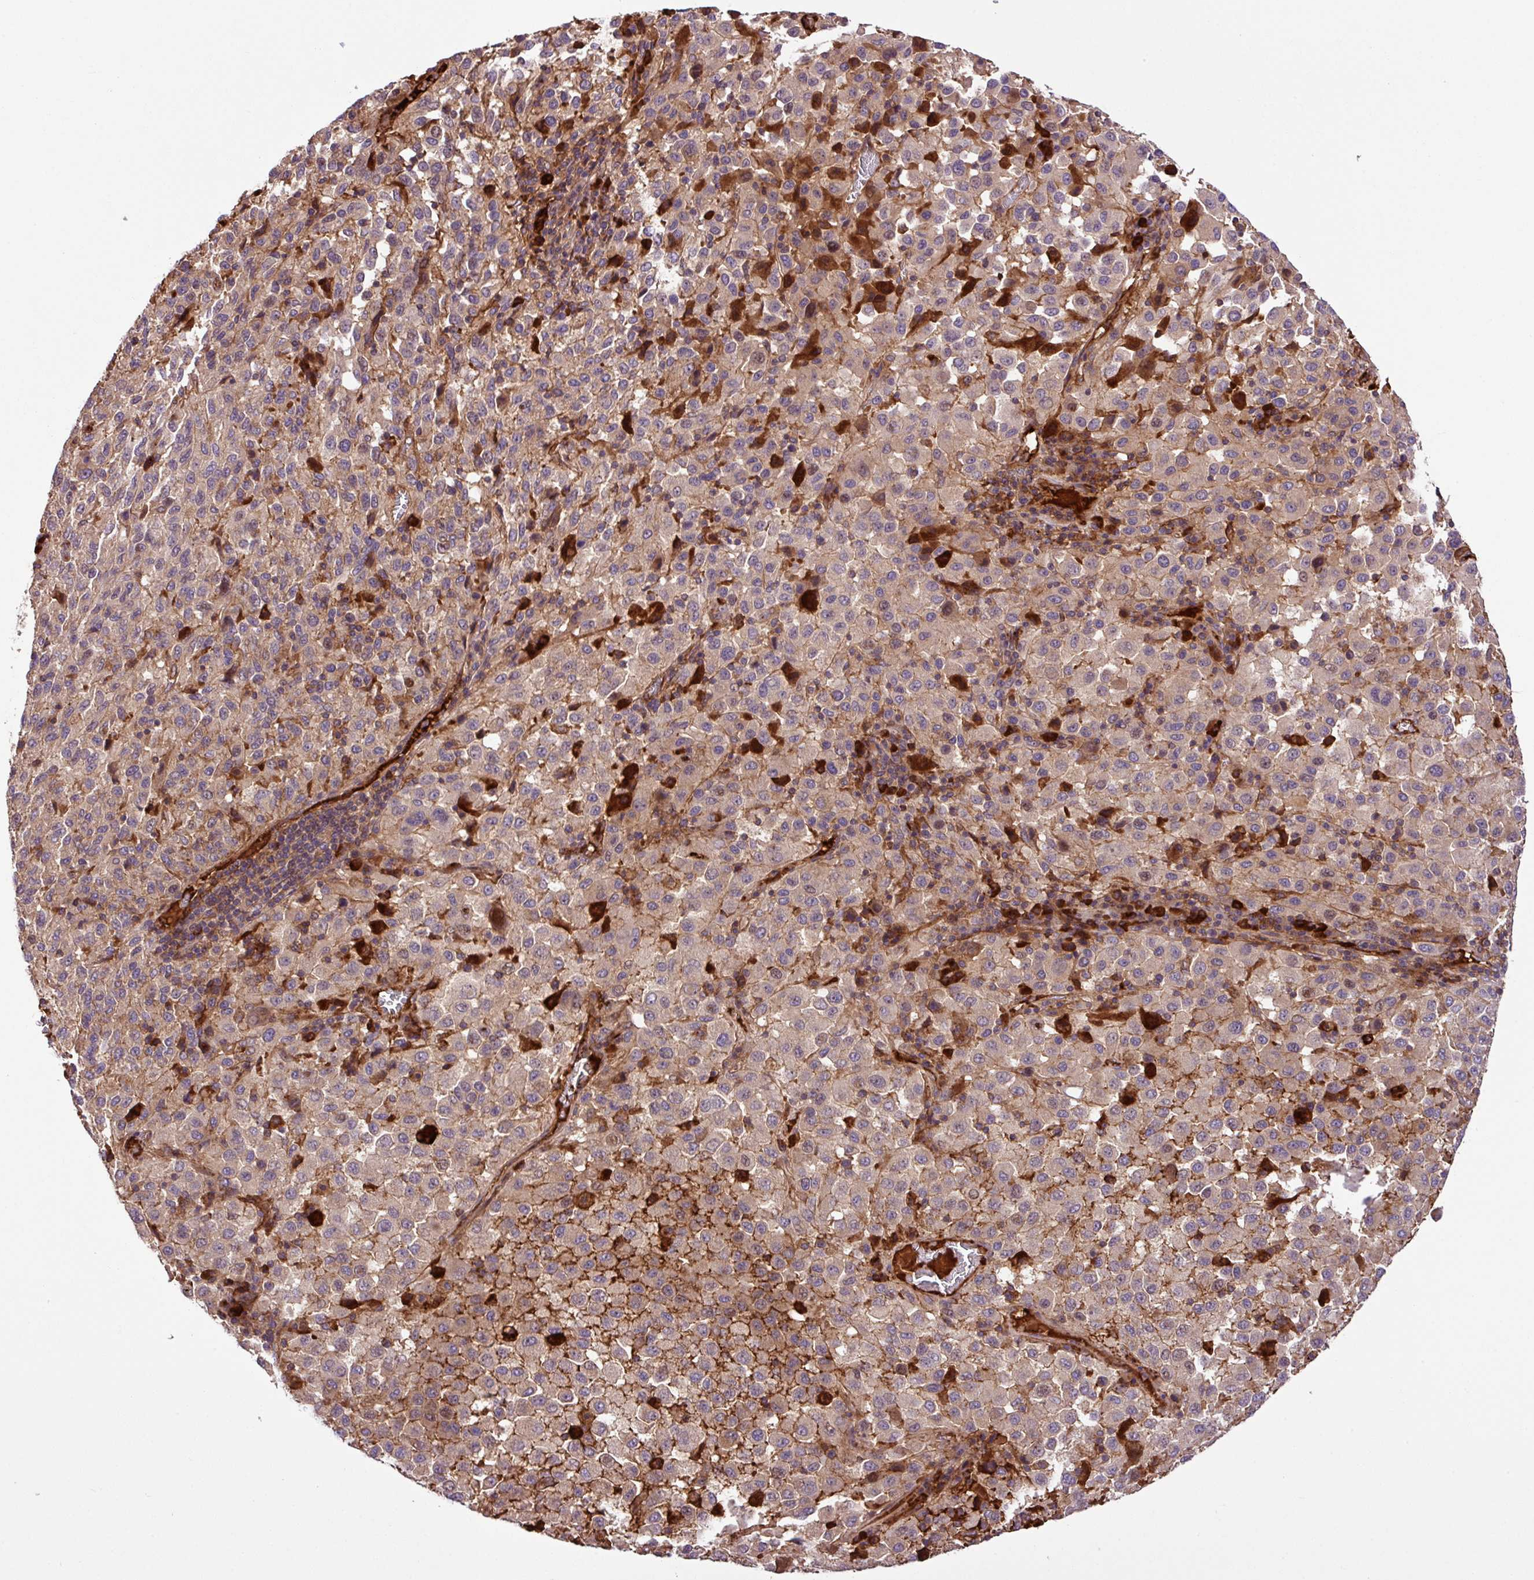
{"staining": {"intensity": "weak", "quantity": "<25%", "location": "nuclear"}, "tissue": "melanoma", "cell_type": "Tumor cells", "image_type": "cancer", "snomed": [{"axis": "morphology", "description": "Malignant melanoma, Metastatic site"}, {"axis": "topography", "description": "Lung"}], "caption": "Tumor cells are negative for brown protein staining in melanoma.", "gene": "ZNF266", "patient": {"sex": "male", "age": 64}}